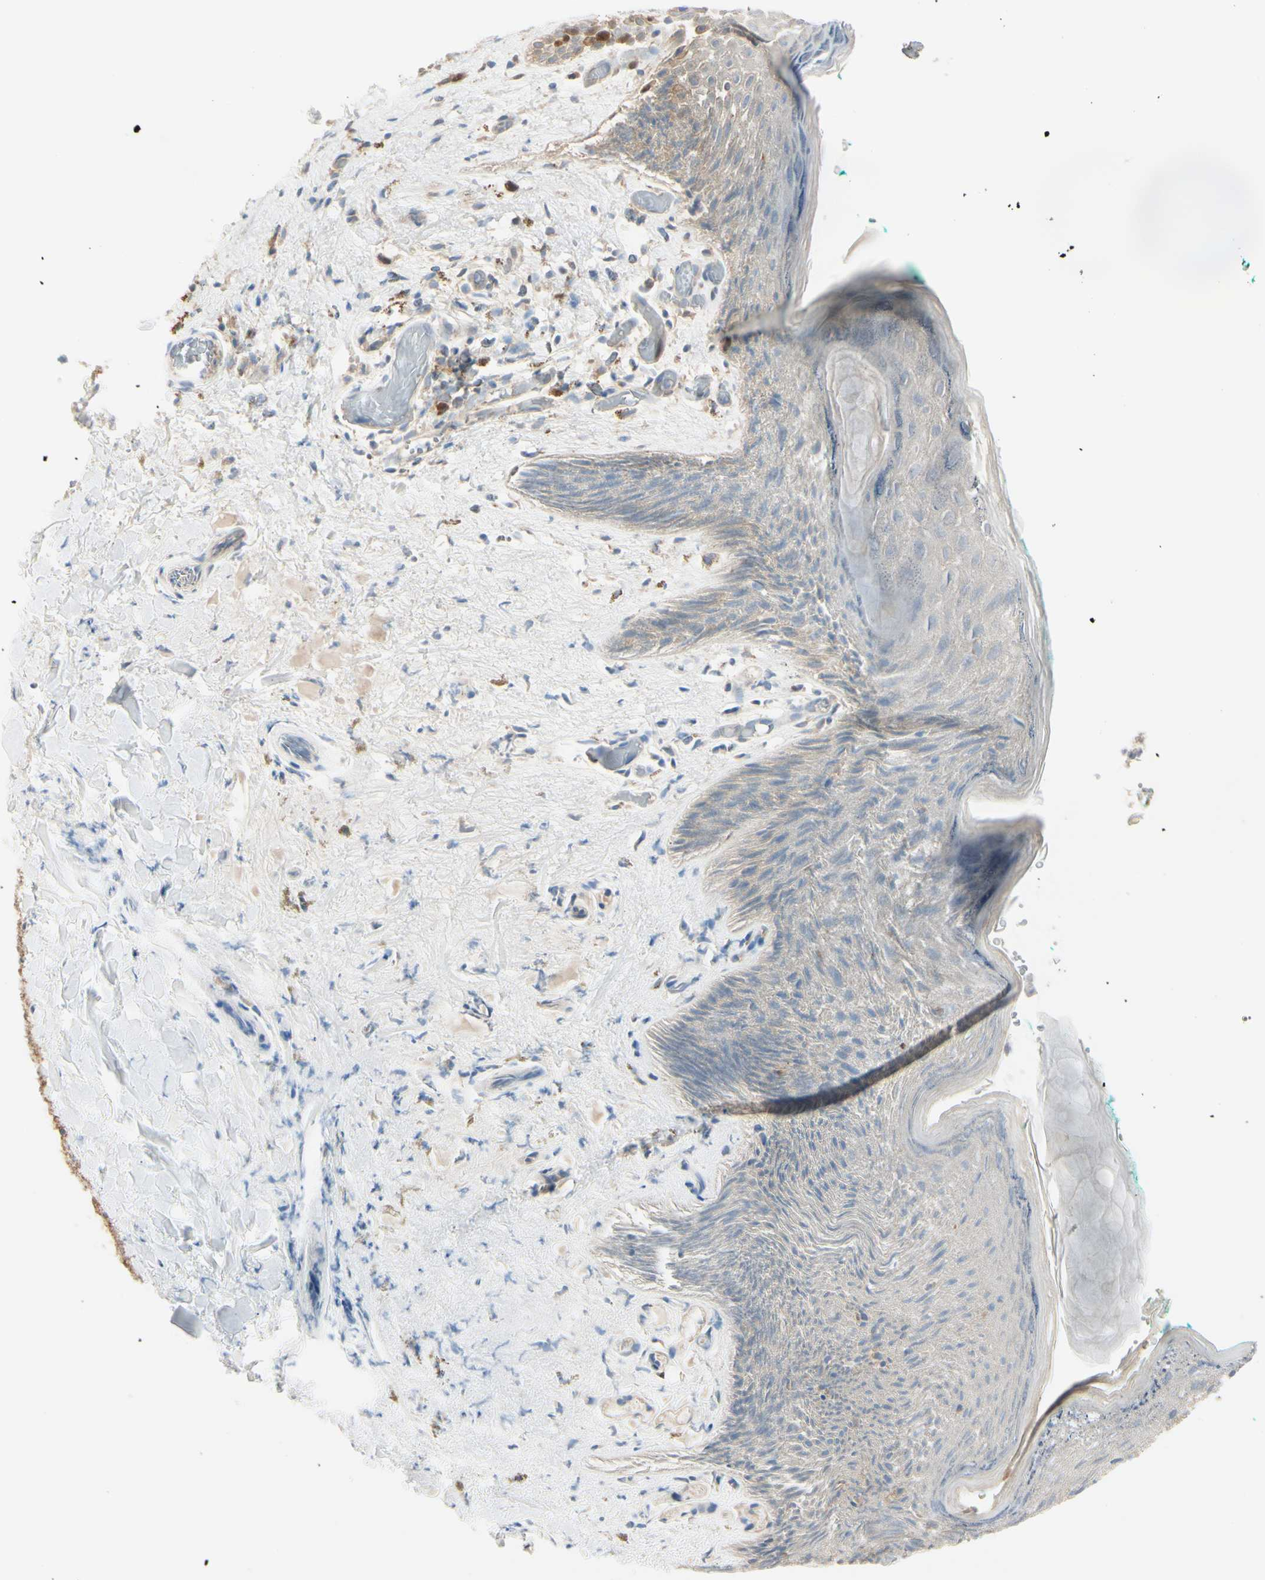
{"staining": {"intensity": "weak", "quantity": "<25%", "location": "cytoplasmic/membranous"}, "tissue": "skin", "cell_type": "Epidermal cells", "image_type": "normal", "snomed": [{"axis": "morphology", "description": "Normal tissue, NOS"}, {"axis": "topography", "description": "Anal"}], "caption": "IHC of unremarkable skin shows no expression in epidermal cells.", "gene": "PTTG1", "patient": {"sex": "male", "age": 74}}